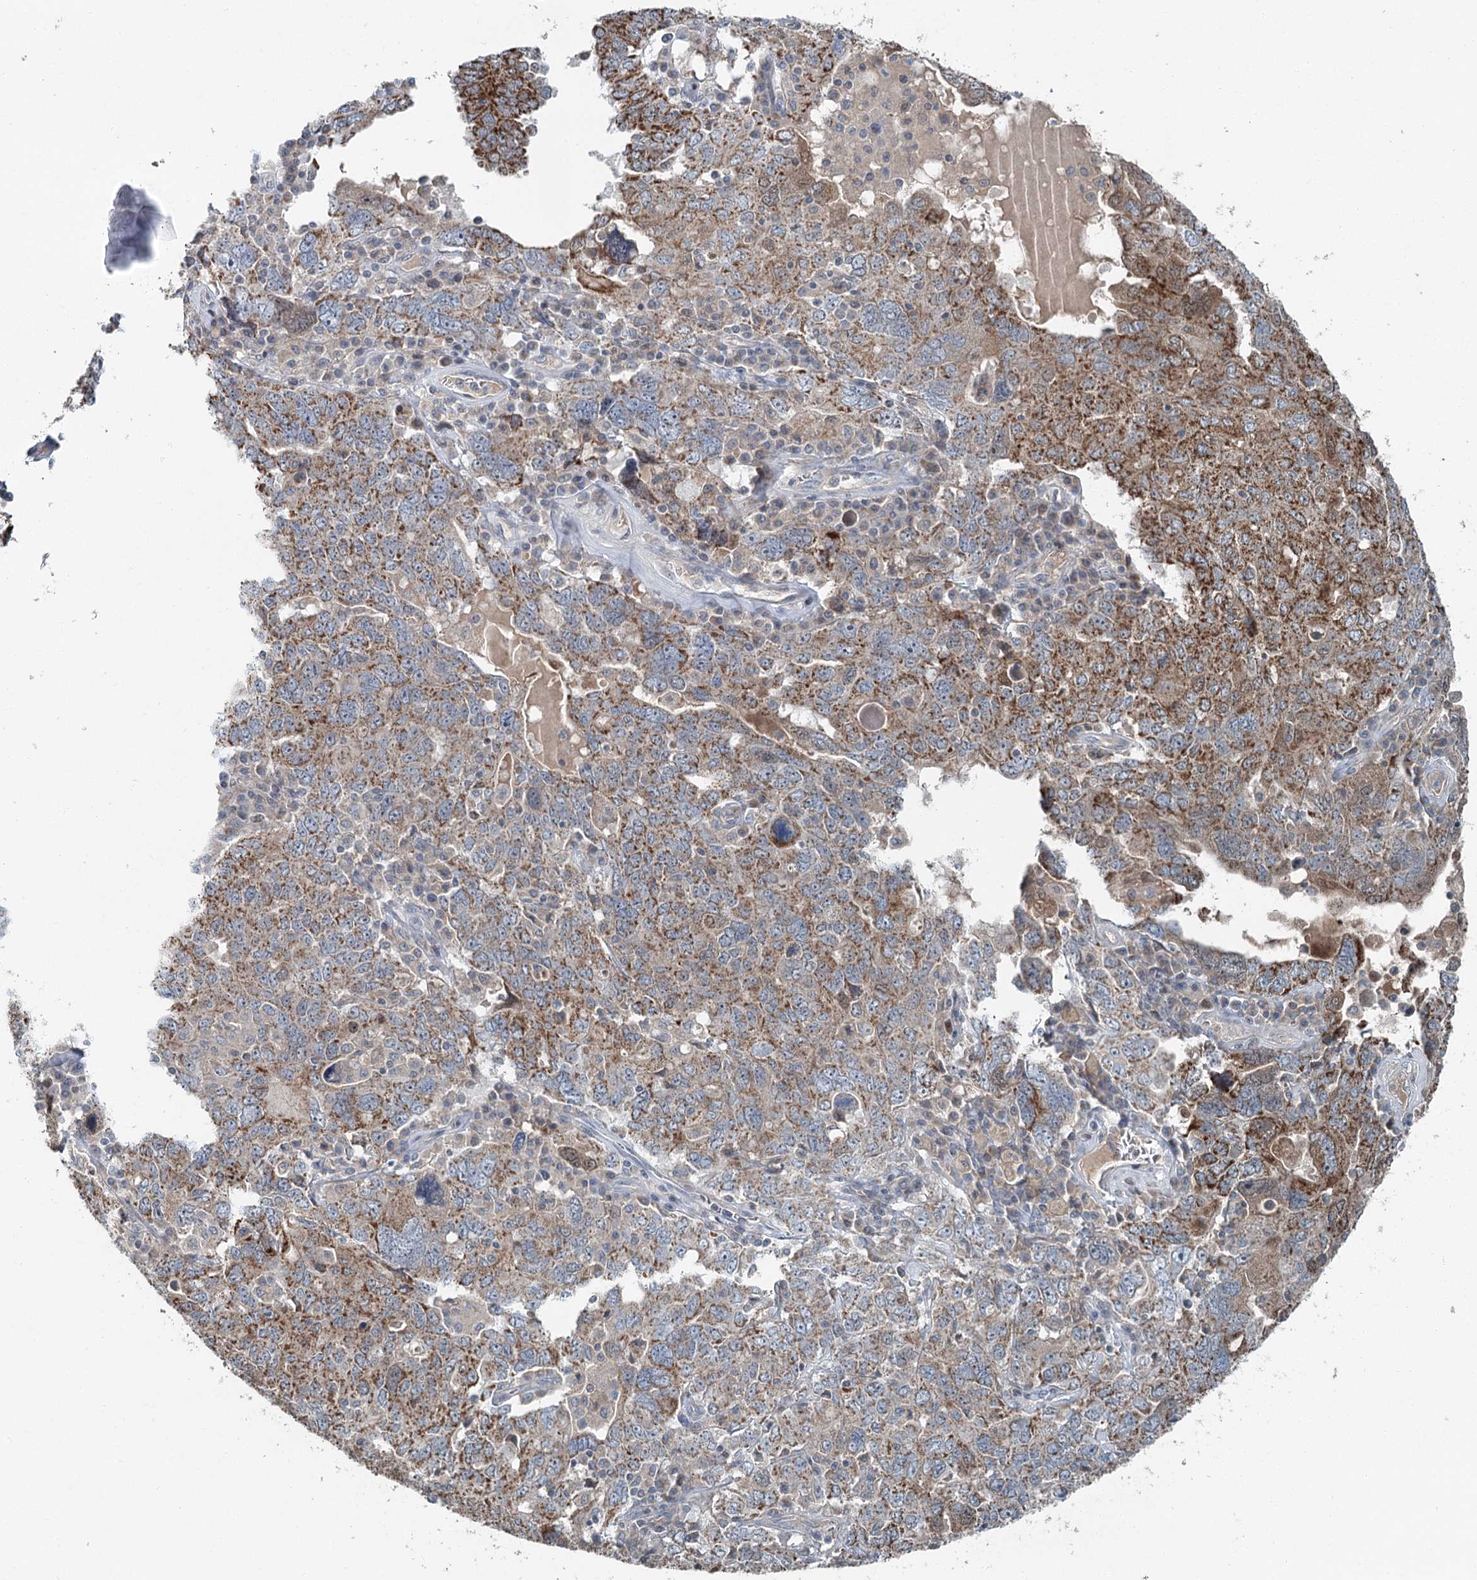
{"staining": {"intensity": "moderate", "quantity": ">75%", "location": "cytoplasmic/membranous"}, "tissue": "ovarian cancer", "cell_type": "Tumor cells", "image_type": "cancer", "snomed": [{"axis": "morphology", "description": "Carcinoma, endometroid"}, {"axis": "topography", "description": "Ovary"}], "caption": "This micrograph reveals endometroid carcinoma (ovarian) stained with immunohistochemistry to label a protein in brown. The cytoplasmic/membranous of tumor cells show moderate positivity for the protein. Nuclei are counter-stained blue.", "gene": "CHCHD5", "patient": {"sex": "female", "age": 62}}